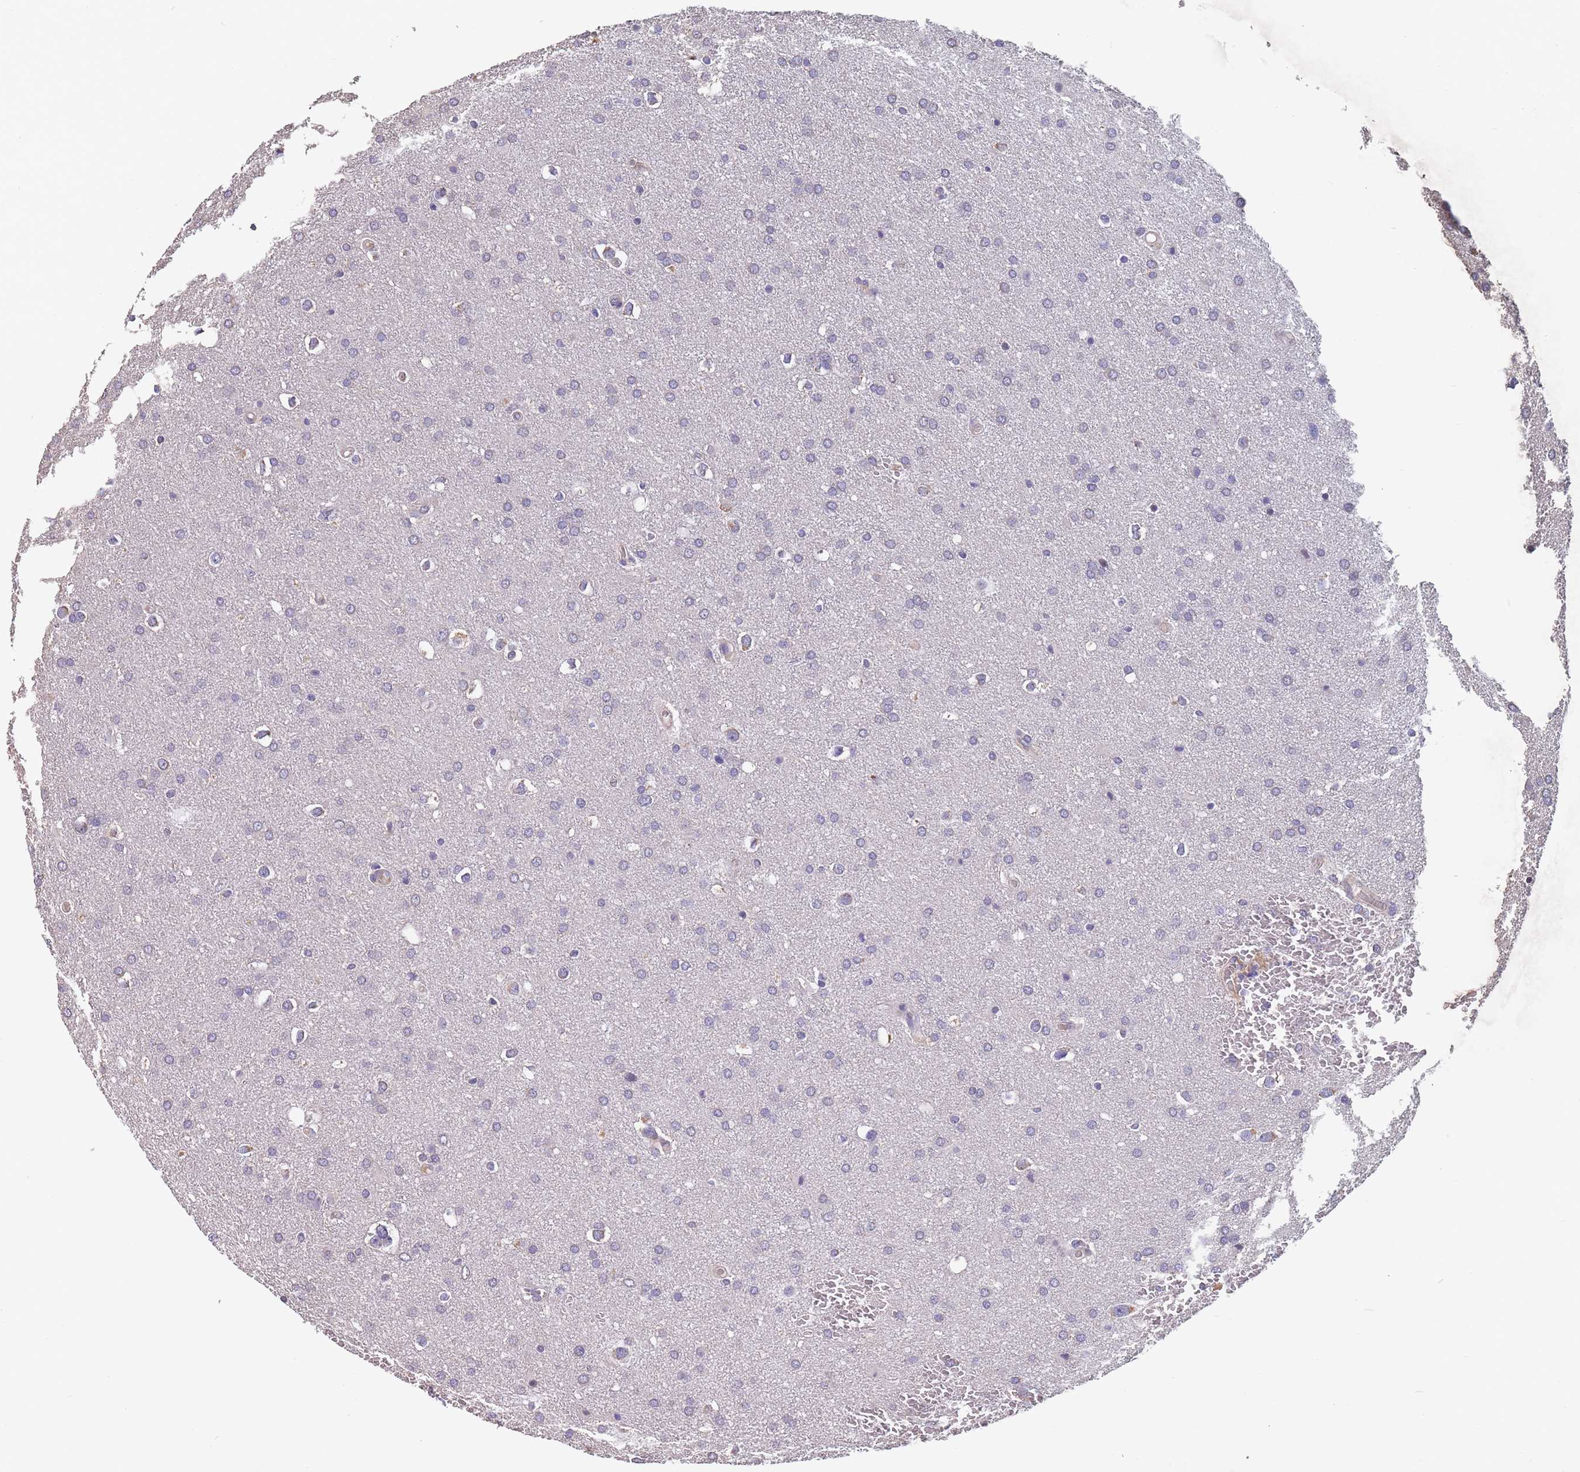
{"staining": {"intensity": "negative", "quantity": "none", "location": "none"}, "tissue": "glioma", "cell_type": "Tumor cells", "image_type": "cancer", "snomed": [{"axis": "morphology", "description": "Glioma, malignant, Low grade"}, {"axis": "topography", "description": "Brain"}], "caption": "An image of glioma stained for a protein demonstrates no brown staining in tumor cells. The staining was performed using DAB (3,3'-diaminobenzidine) to visualize the protein expression in brown, while the nuclei were stained in blue with hematoxylin (Magnification: 20x).", "gene": "TOMM40L", "patient": {"sex": "female", "age": 32}}